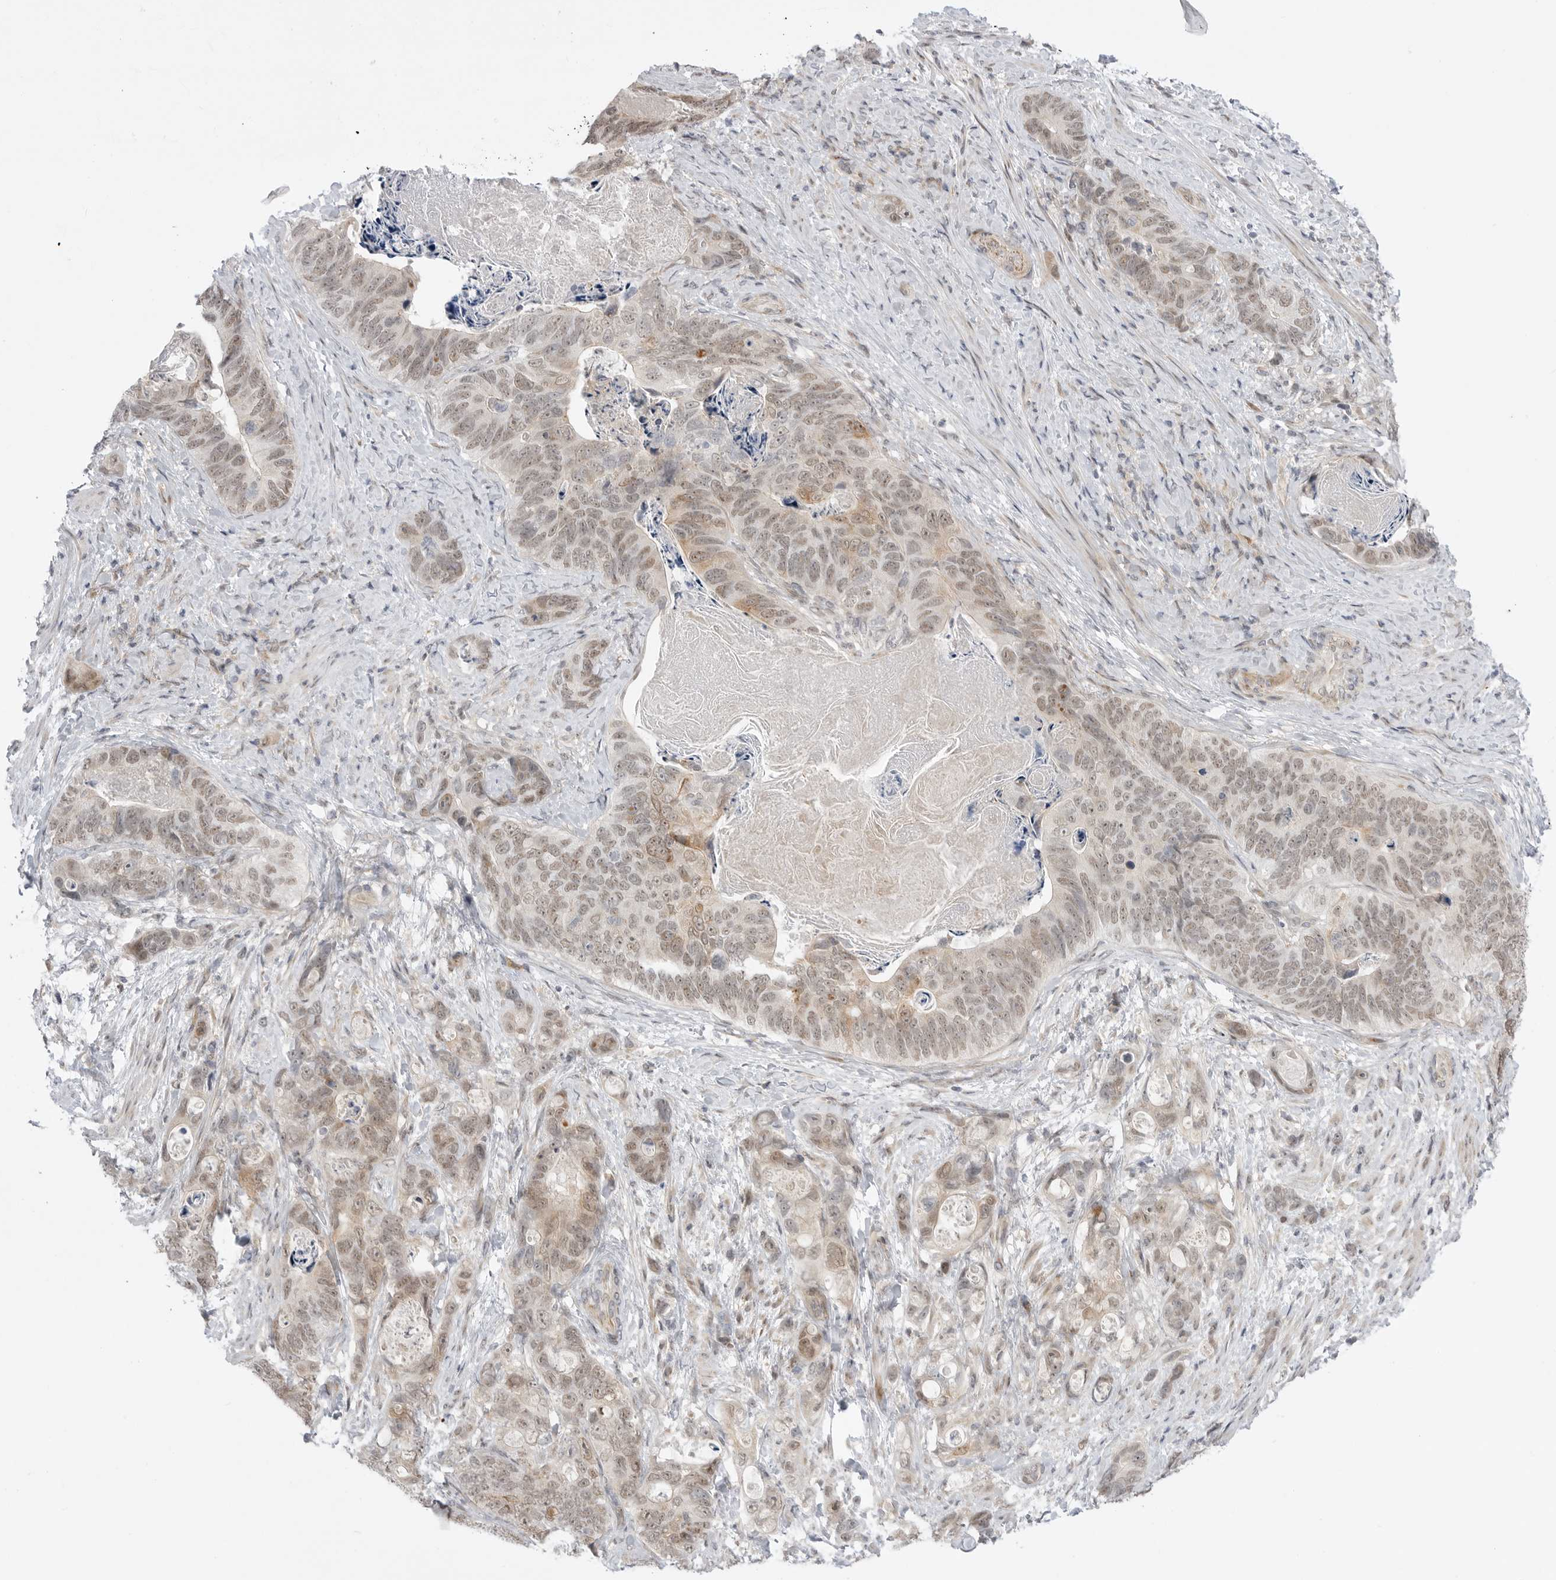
{"staining": {"intensity": "weak", "quantity": ">75%", "location": "cytoplasmic/membranous,nuclear"}, "tissue": "stomach cancer", "cell_type": "Tumor cells", "image_type": "cancer", "snomed": [{"axis": "morphology", "description": "Normal tissue, NOS"}, {"axis": "morphology", "description": "Adenocarcinoma, NOS"}, {"axis": "topography", "description": "Stomach"}], "caption": "Adenocarcinoma (stomach) stained with immunohistochemistry exhibits weak cytoplasmic/membranous and nuclear expression in about >75% of tumor cells.", "gene": "GGT6", "patient": {"sex": "female", "age": 89}}